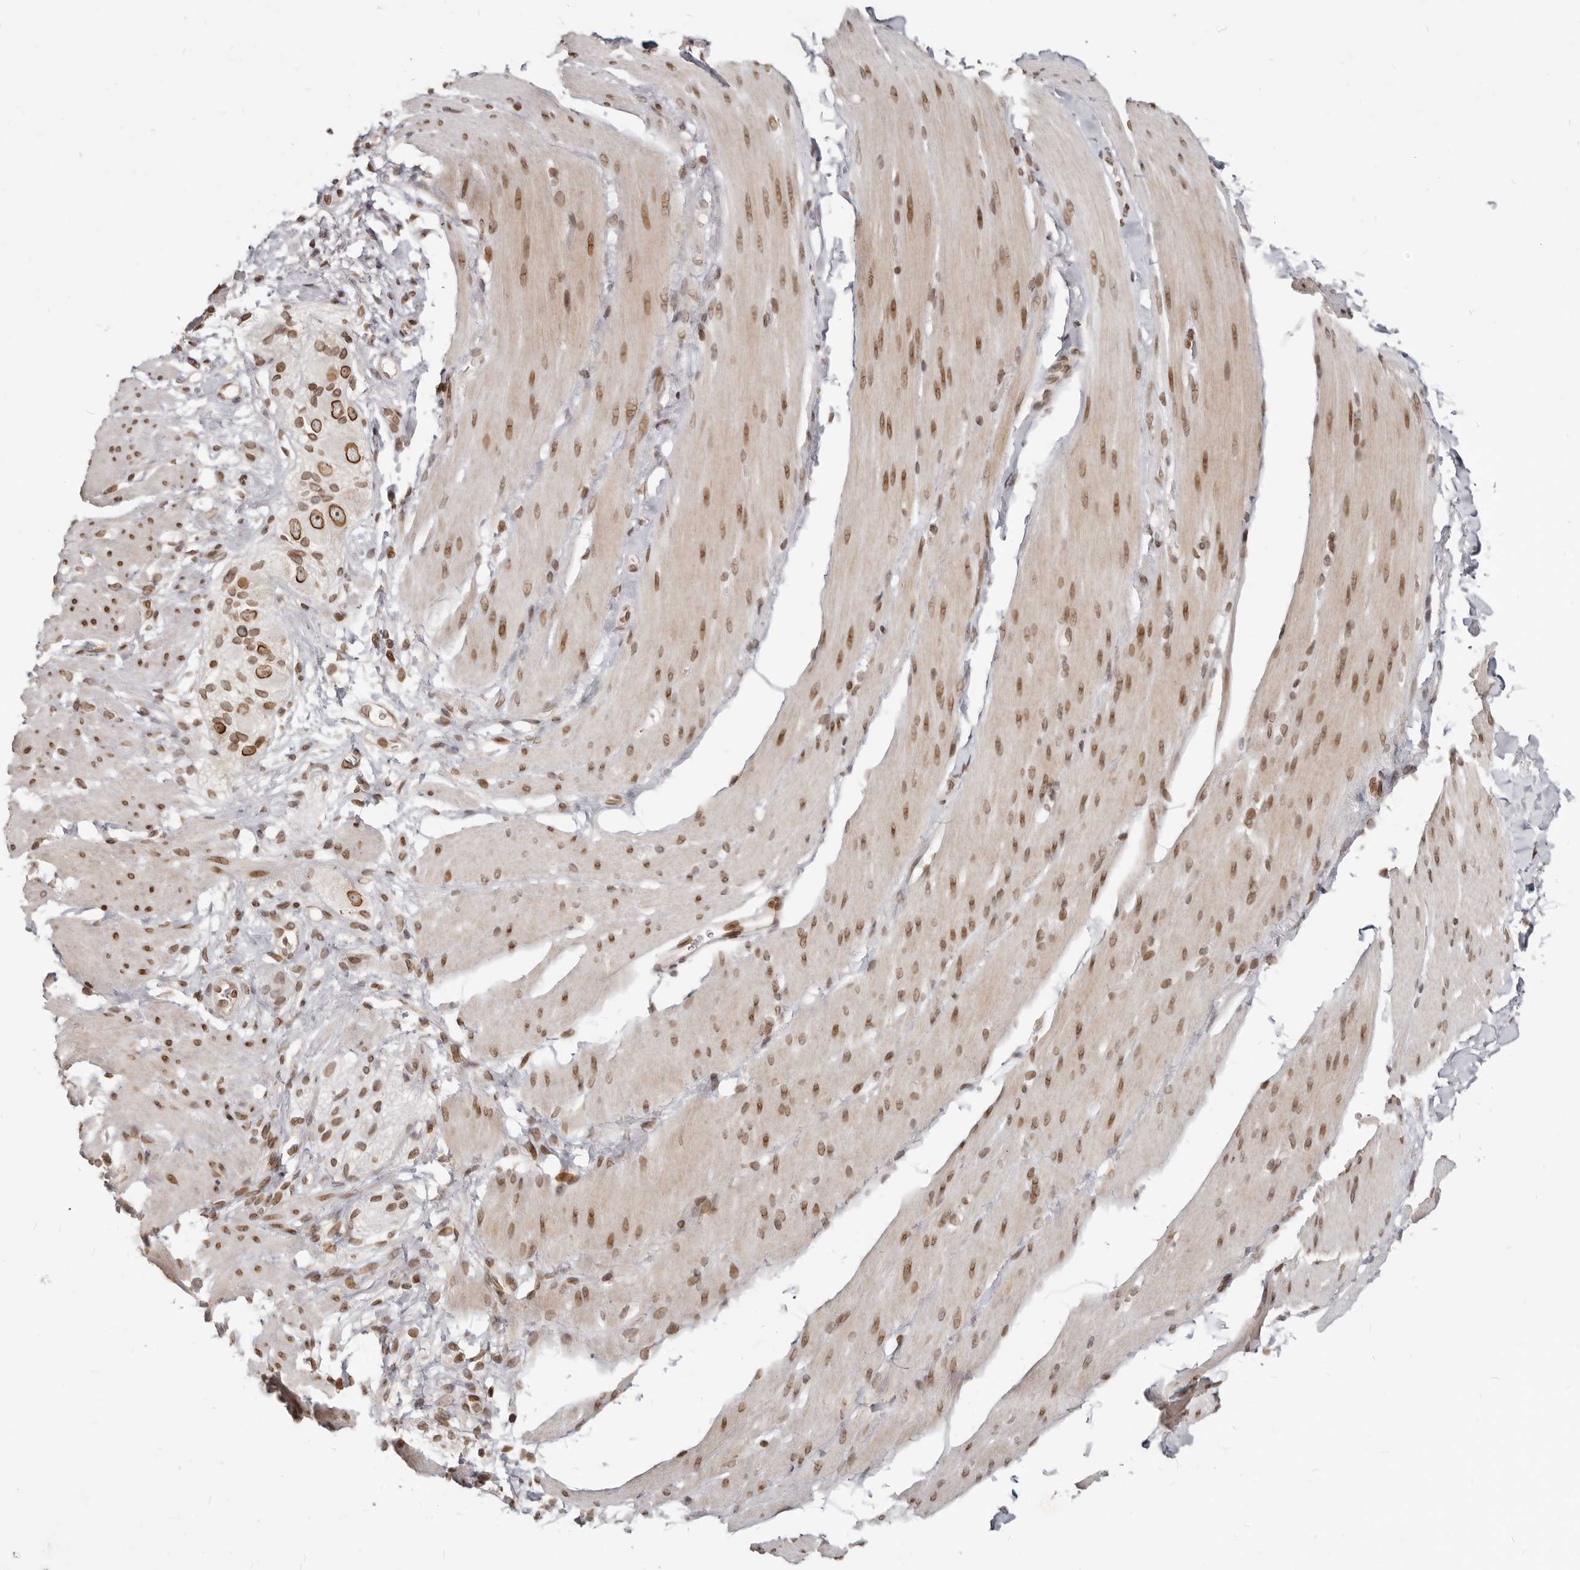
{"staining": {"intensity": "moderate", "quantity": ">75%", "location": "nuclear"}, "tissue": "smooth muscle", "cell_type": "Smooth muscle cells", "image_type": "normal", "snomed": [{"axis": "morphology", "description": "Normal tissue, NOS"}, {"axis": "topography", "description": "Smooth muscle"}, {"axis": "topography", "description": "Small intestine"}], "caption": "This is an image of IHC staining of normal smooth muscle, which shows moderate expression in the nuclear of smooth muscle cells.", "gene": "NUP153", "patient": {"sex": "female", "age": 84}}